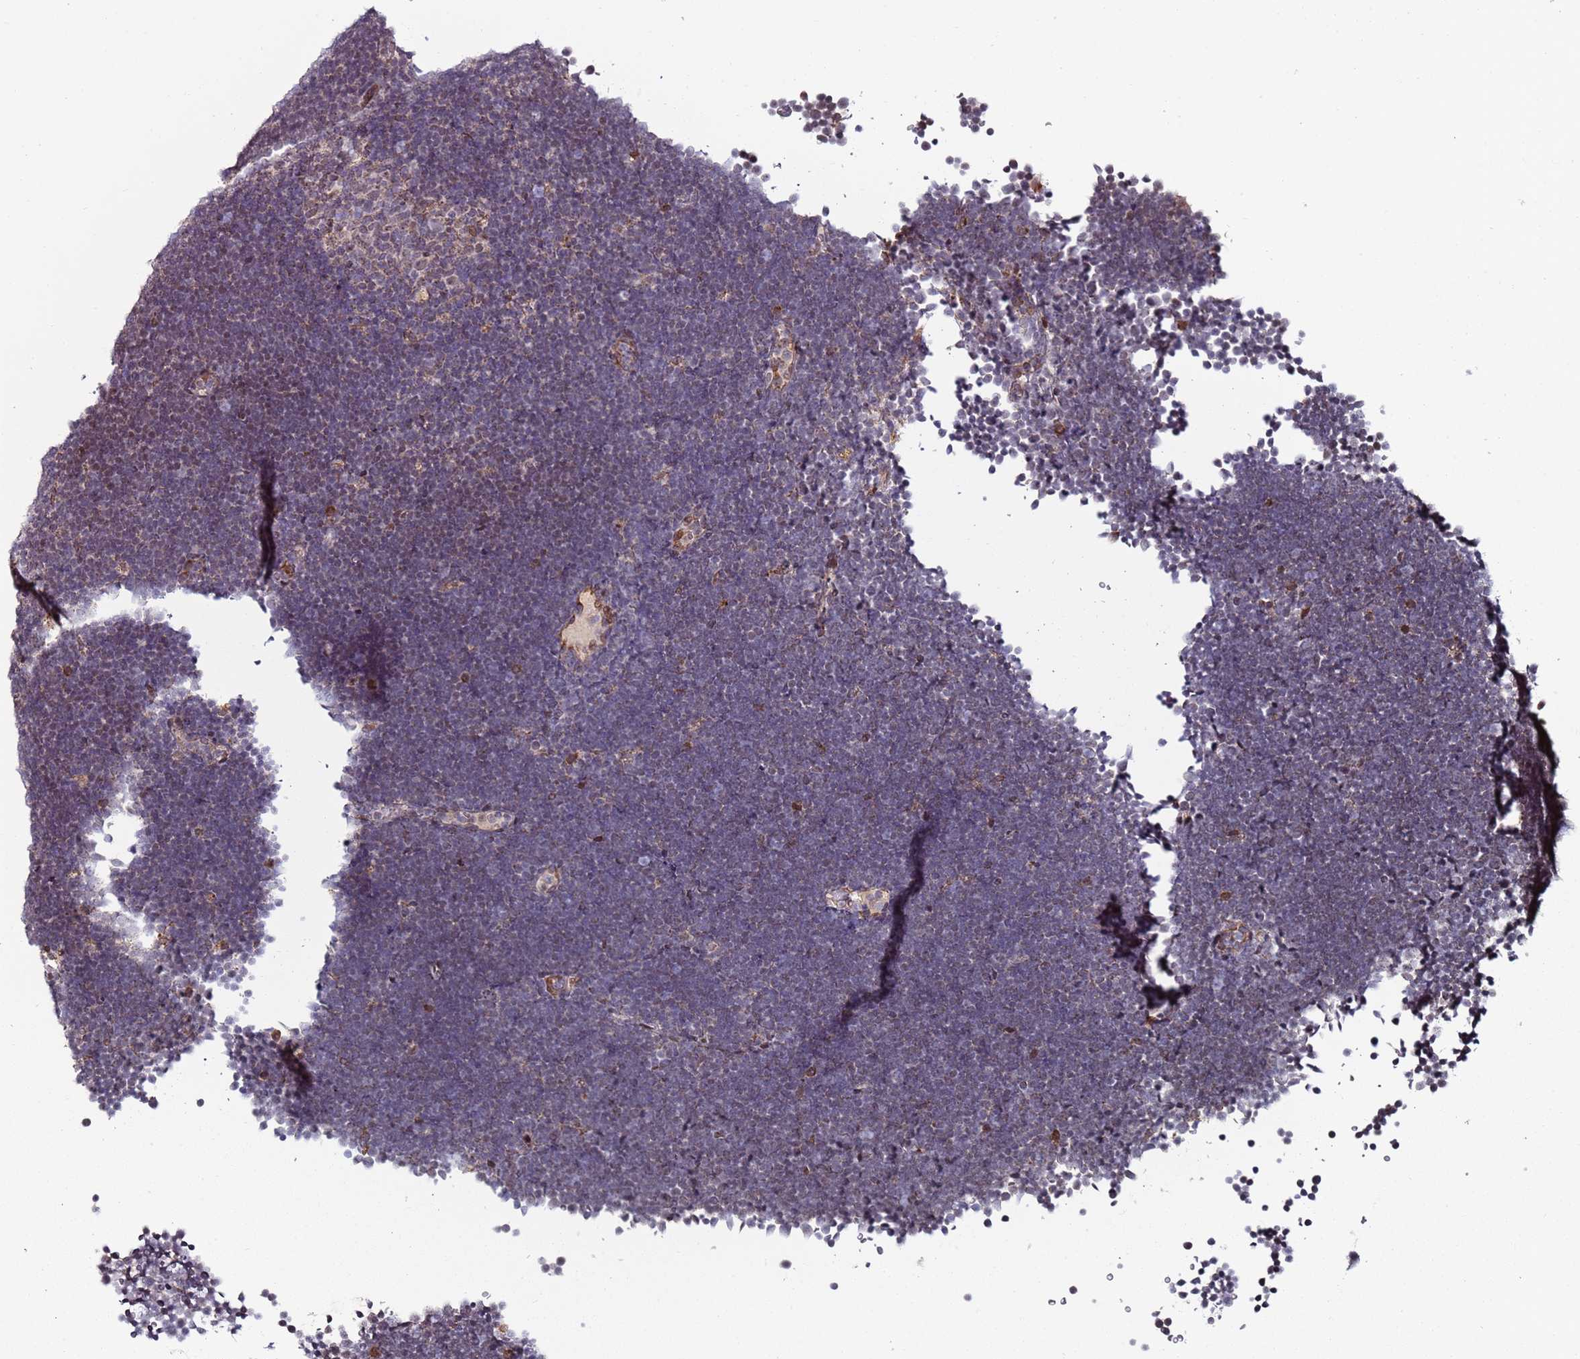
{"staining": {"intensity": "negative", "quantity": "none", "location": "none"}, "tissue": "lymphoma", "cell_type": "Tumor cells", "image_type": "cancer", "snomed": [{"axis": "morphology", "description": "Malignant lymphoma, non-Hodgkin's type, High grade"}, {"axis": "topography", "description": "Lymph node"}], "caption": "Histopathology image shows no protein positivity in tumor cells of malignant lymphoma, non-Hodgkin's type (high-grade) tissue.", "gene": "TP53AIP1", "patient": {"sex": "male", "age": 13}}